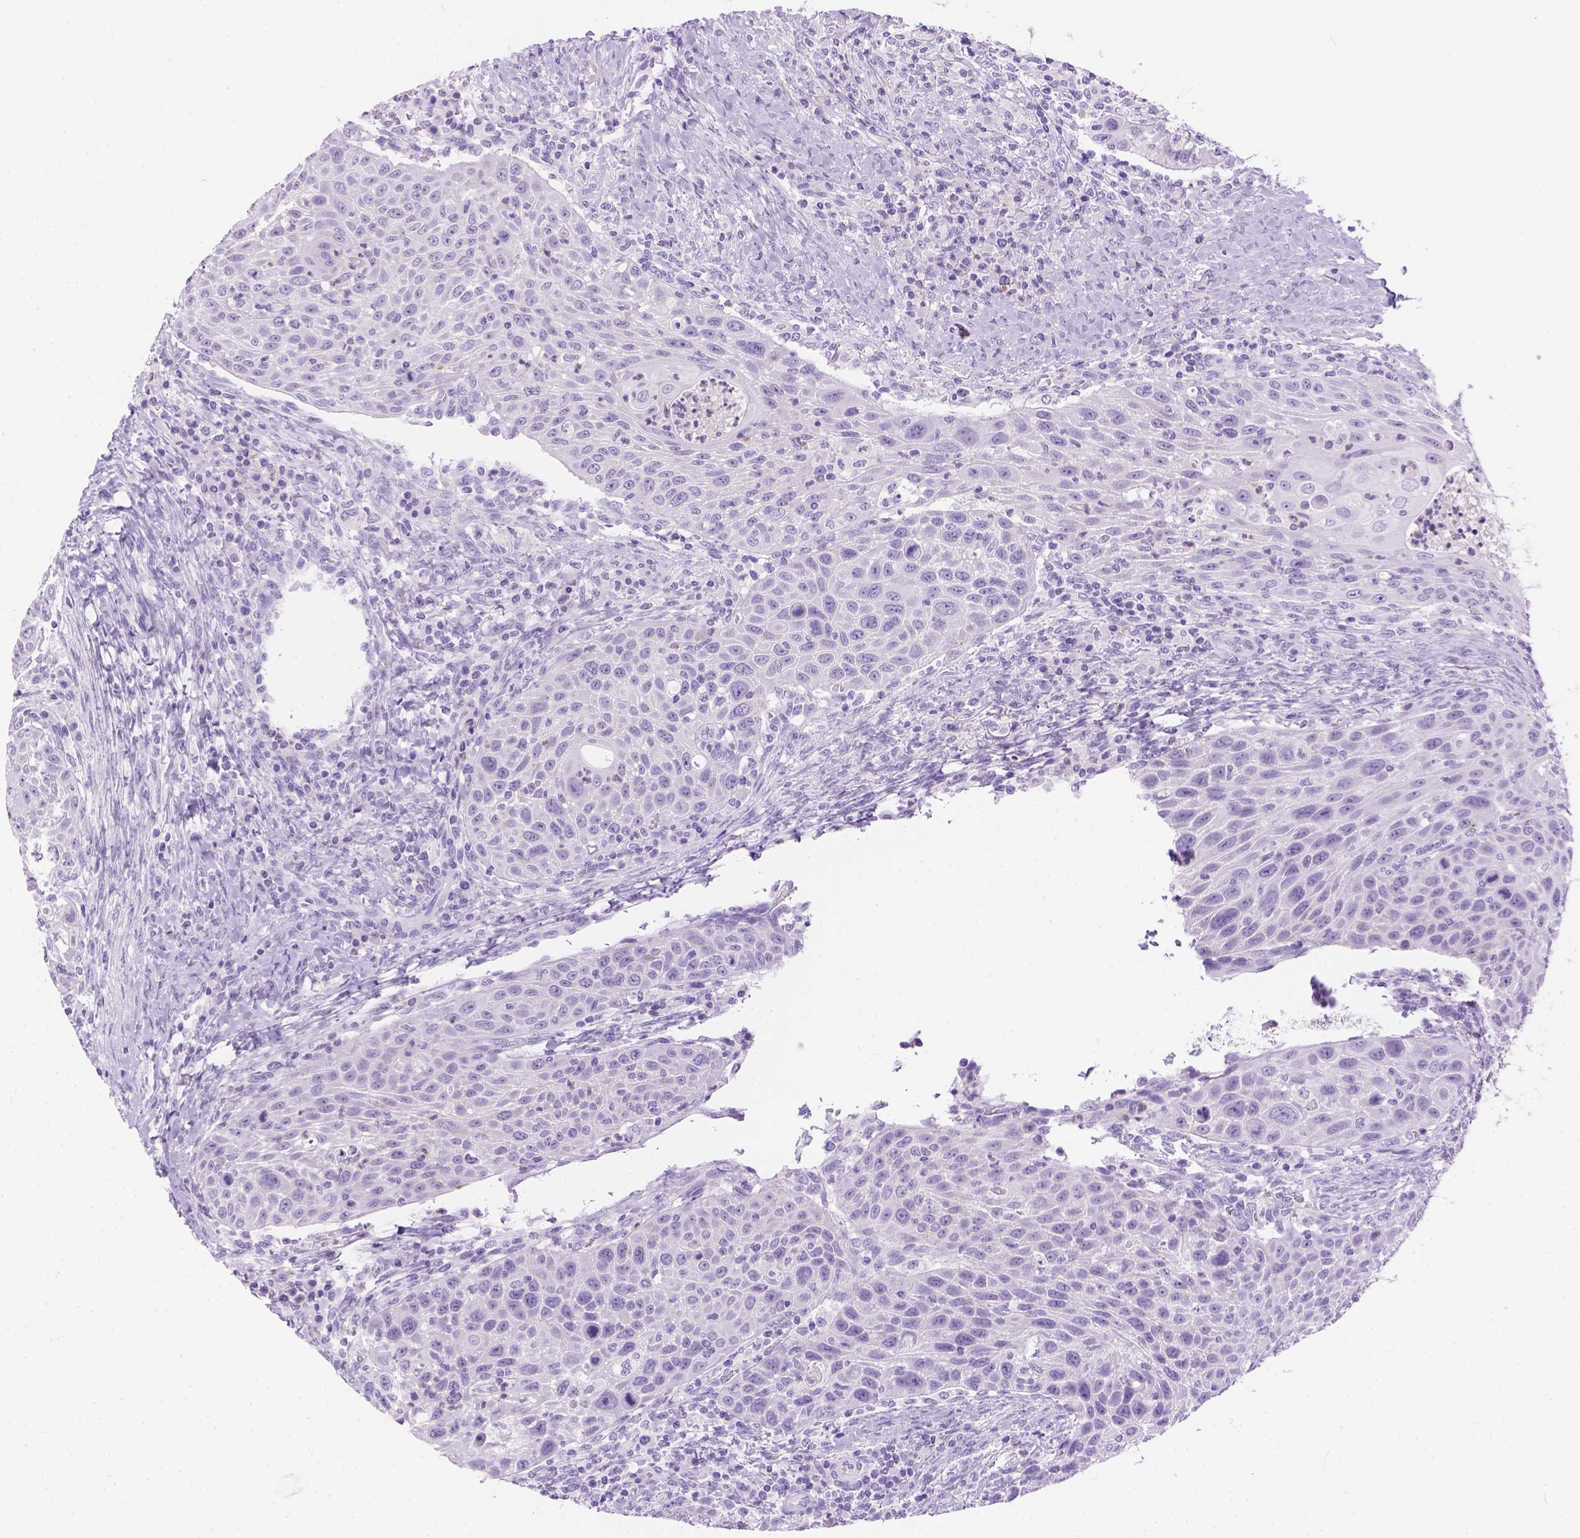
{"staining": {"intensity": "negative", "quantity": "none", "location": "none"}, "tissue": "head and neck cancer", "cell_type": "Tumor cells", "image_type": "cancer", "snomed": [{"axis": "morphology", "description": "Squamous cell carcinoma, NOS"}, {"axis": "topography", "description": "Head-Neck"}], "caption": "DAB (3,3'-diaminobenzidine) immunohistochemical staining of human head and neck squamous cell carcinoma displays no significant positivity in tumor cells.", "gene": "TMEM38A", "patient": {"sex": "male", "age": 69}}